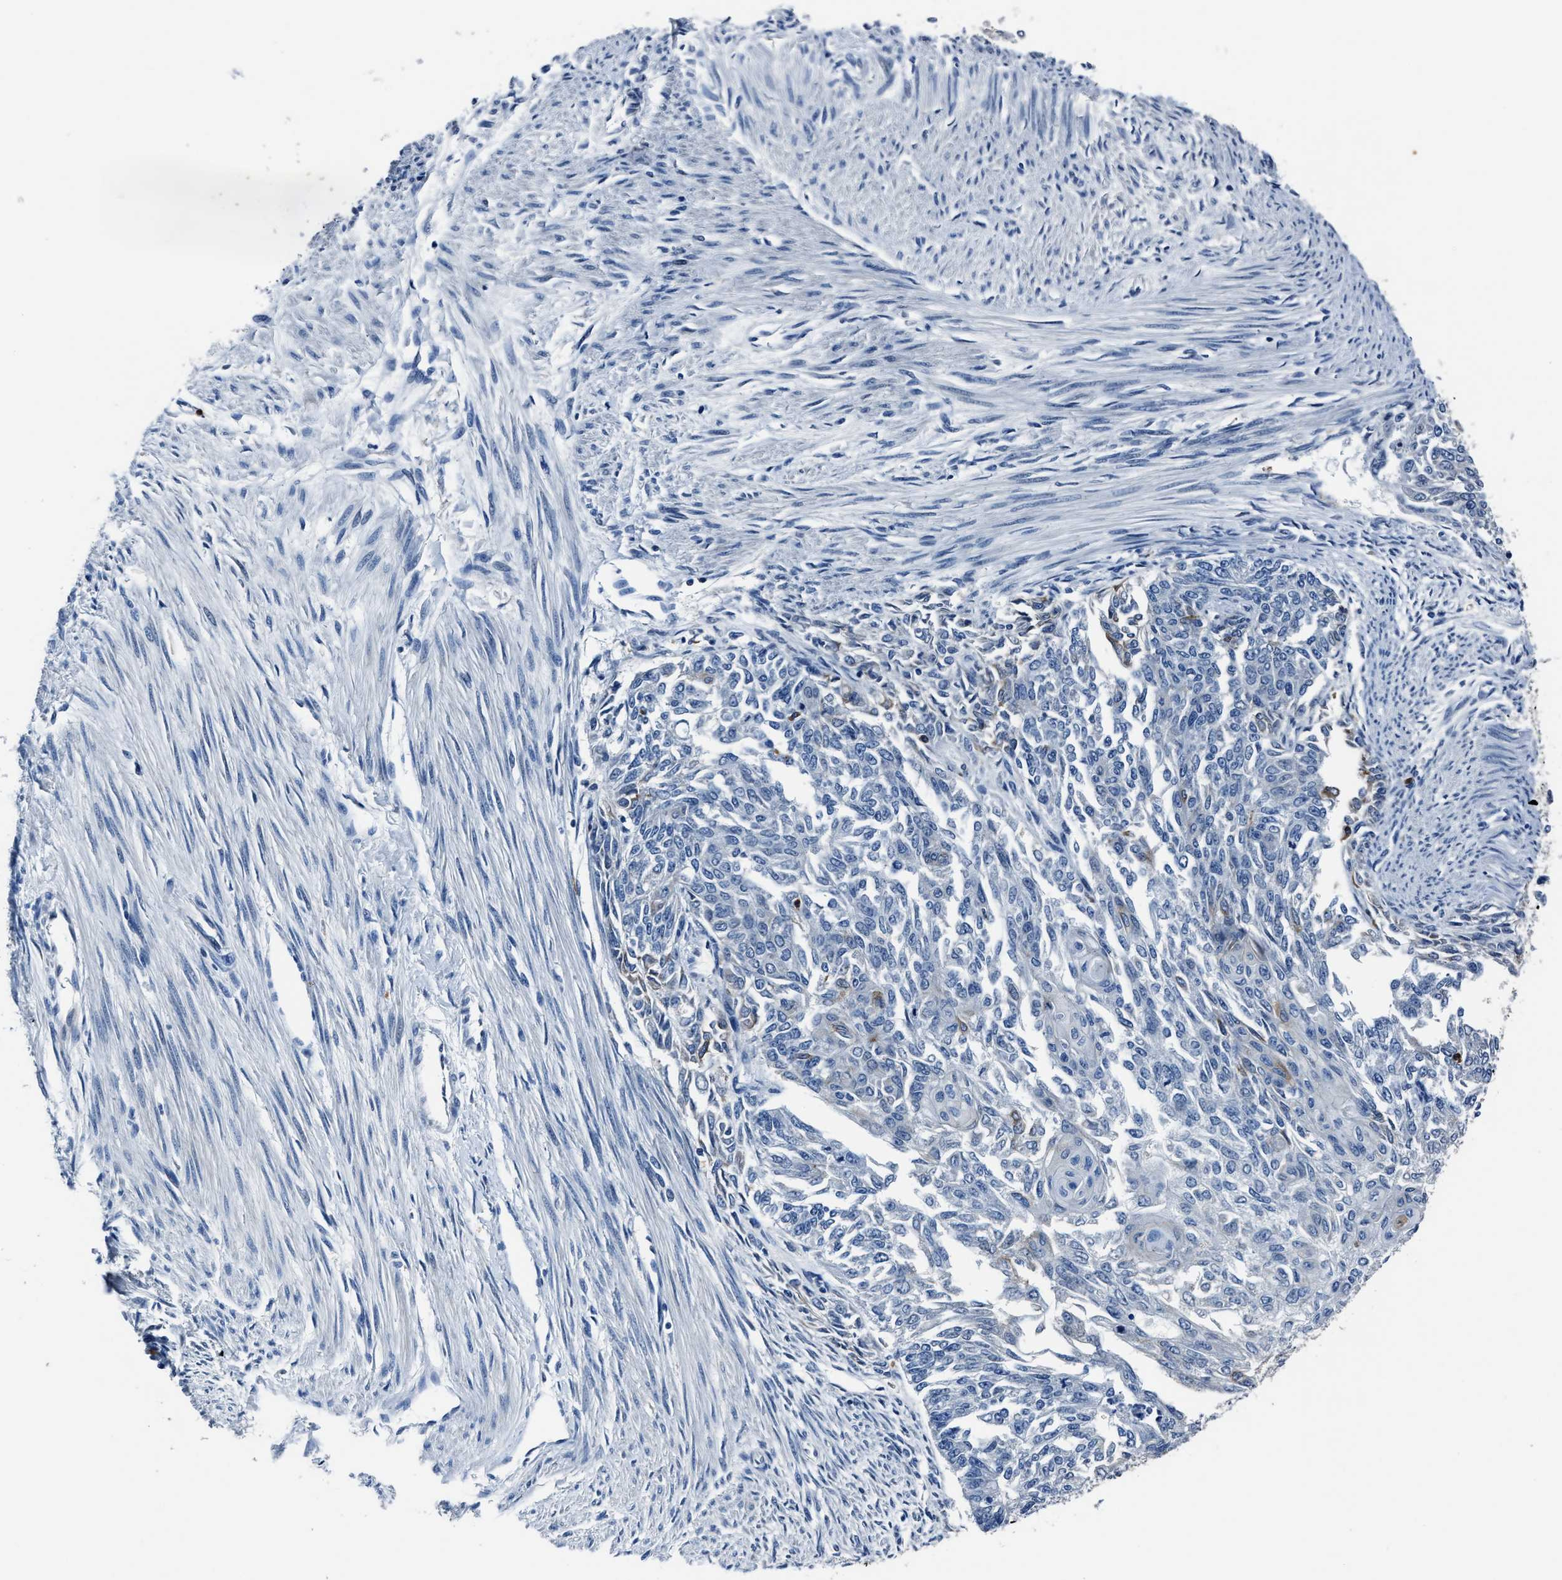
{"staining": {"intensity": "negative", "quantity": "none", "location": "none"}, "tissue": "endometrial cancer", "cell_type": "Tumor cells", "image_type": "cancer", "snomed": [{"axis": "morphology", "description": "Adenocarcinoma, NOS"}, {"axis": "topography", "description": "Endometrium"}], "caption": "Immunohistochemistry (IHC) of human endometrial adenocarcinoma exhibits no positivity in tumor cells. (Brightfield microscopy of DAB (3,3'-diaminobenzidine) immunohistochemistry at high magnification).", "gene": "FGL2", "patient": {"sex": "female", "age": 32}}